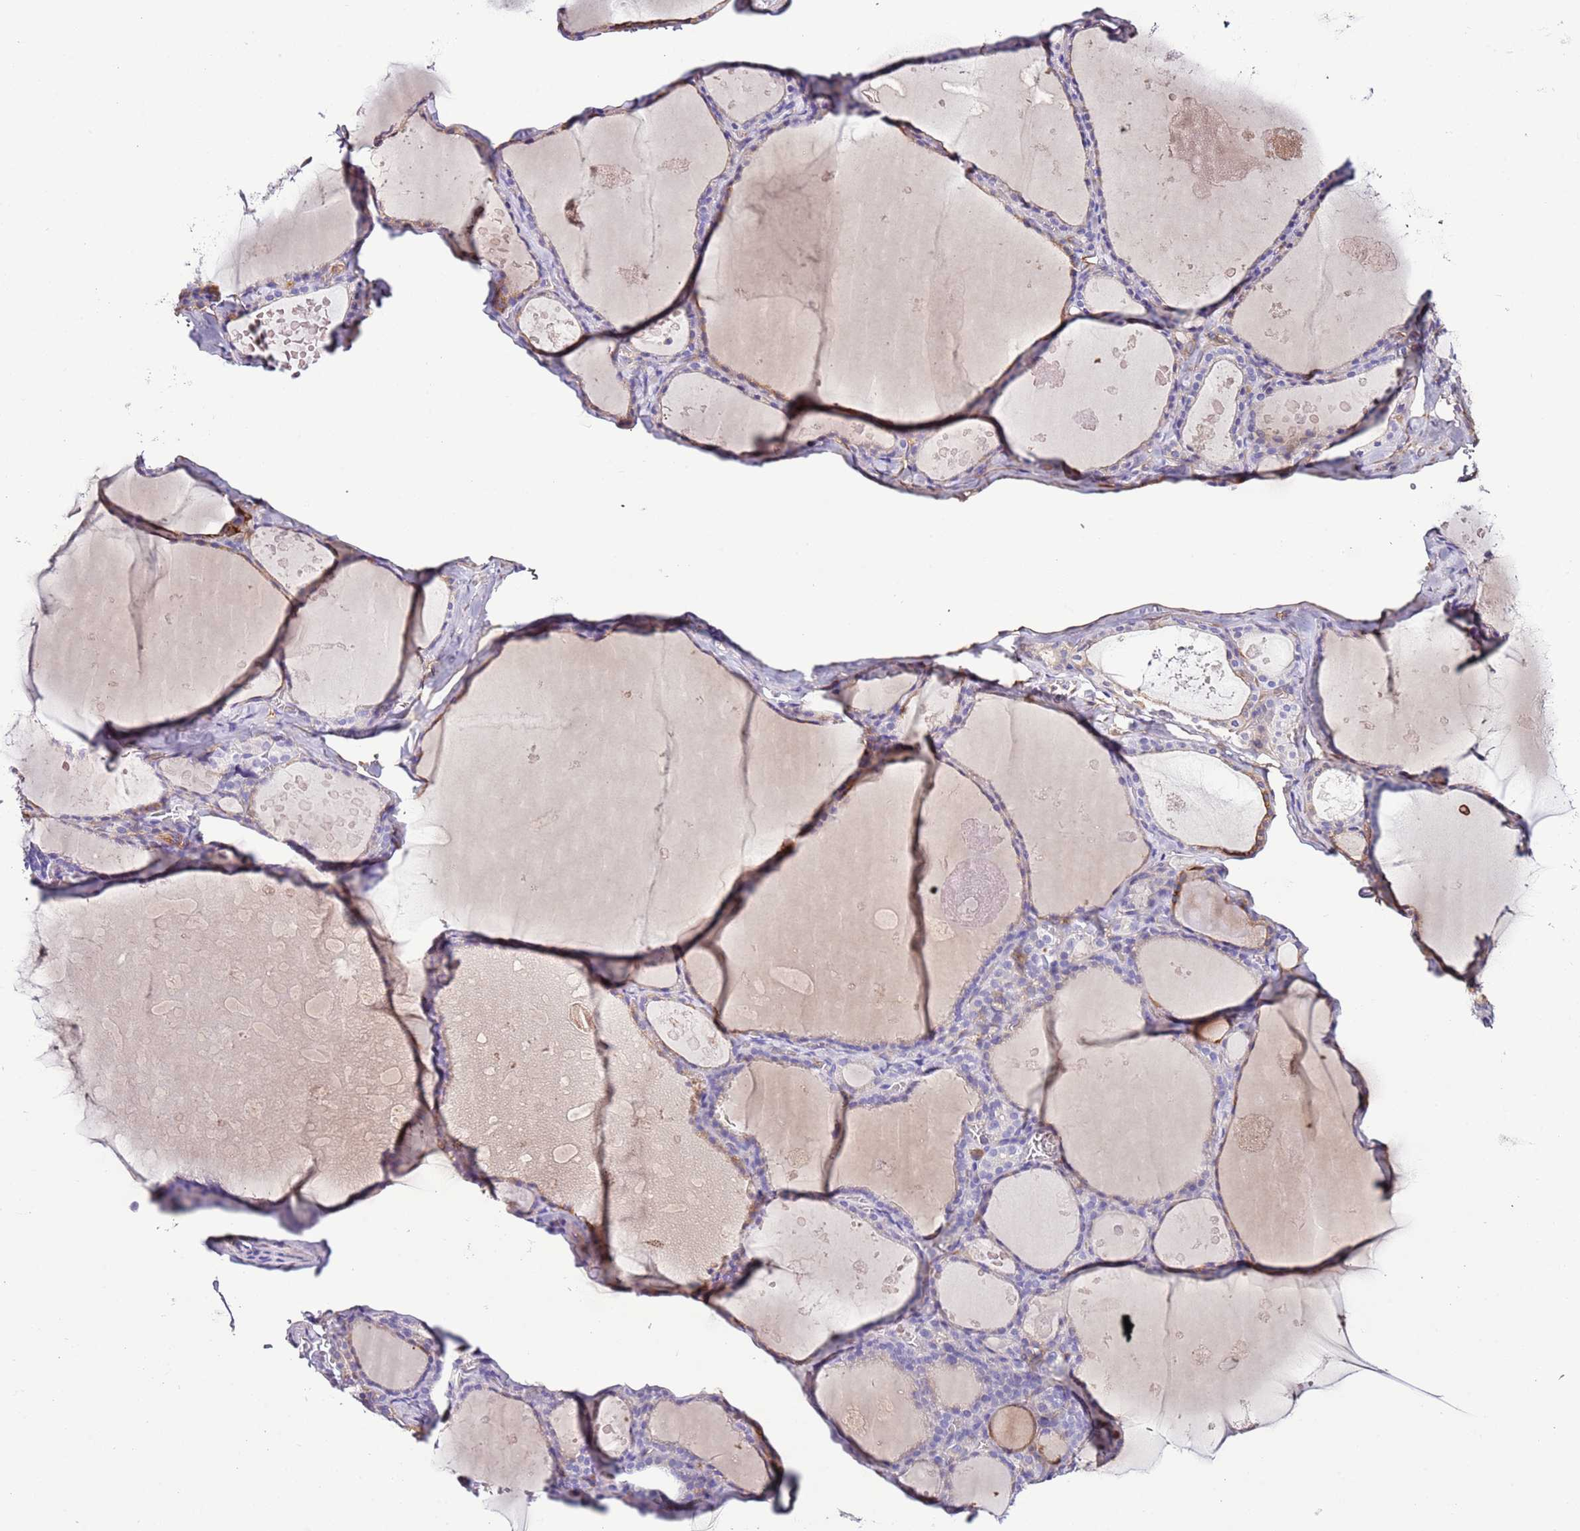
{"staining": {"intensity": "negative", "quantity": "none", "location": "none"}, "tissue": "thyroid gland", "cell_type": "Glandular cells", "image_type": "normal", "snomed": [{"axis": "morphology", "description": "Normal tissue, NOS"}, {"axis": "topography", "description": "Thyroid gland"}], "caption": "The micrograph demonstrates no significant staining in glandular cells of thyroid gland. The staining was performed using DAB (3,3'-diaminobenzidine) to visualize the protein expression in brown, while the nuclei were stained in blue with hematoxylin (Magnification: 20x).", "gene": "FAM174C", "patient": {"sex": "male", "age": 56}}